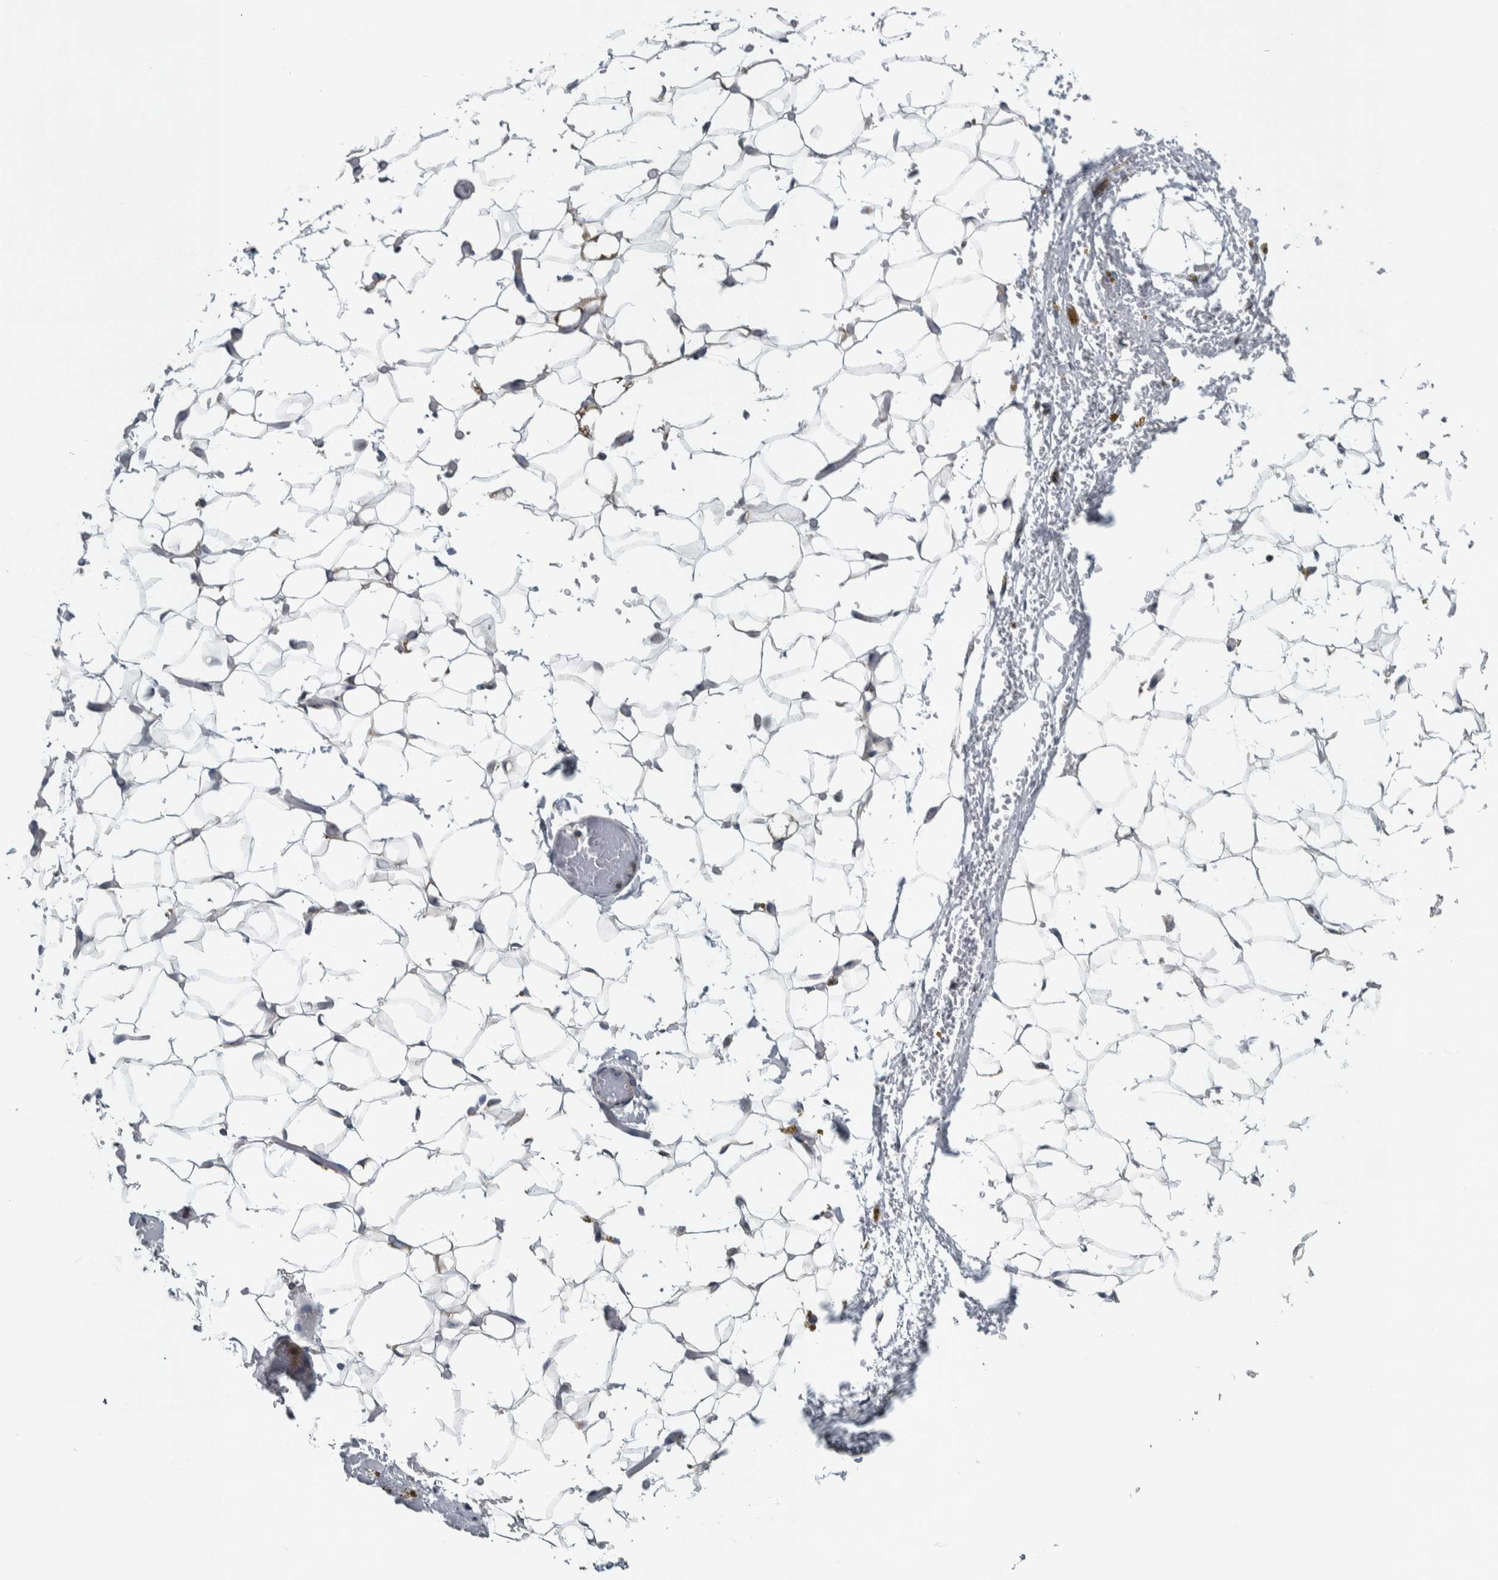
{"staining": {"intensity": "weak", "quantity": "25%-75%", "location": "cytoplasmic/membranous"}, "tissue": "adipose tissue", "cell_type": "Adipocytes", "image_type": "normal", "snomed": [{"axis": "morphology", "description": "Normal tissue, NOS"}, {"axis": "topography", "description": "Kidney"}, {"axis": "topography", "description": "Peripheral nerve tissue"}], "caption": "Immunohistochemistry (IHC) of unremarkable human adipose tissue displays low levels of weak cytoplasmic/membranous positivity in approximately 25%-75% of adipocytes.", "gene": "BAIAP2L1", "patient": {"sex": "male", "age": 7}}